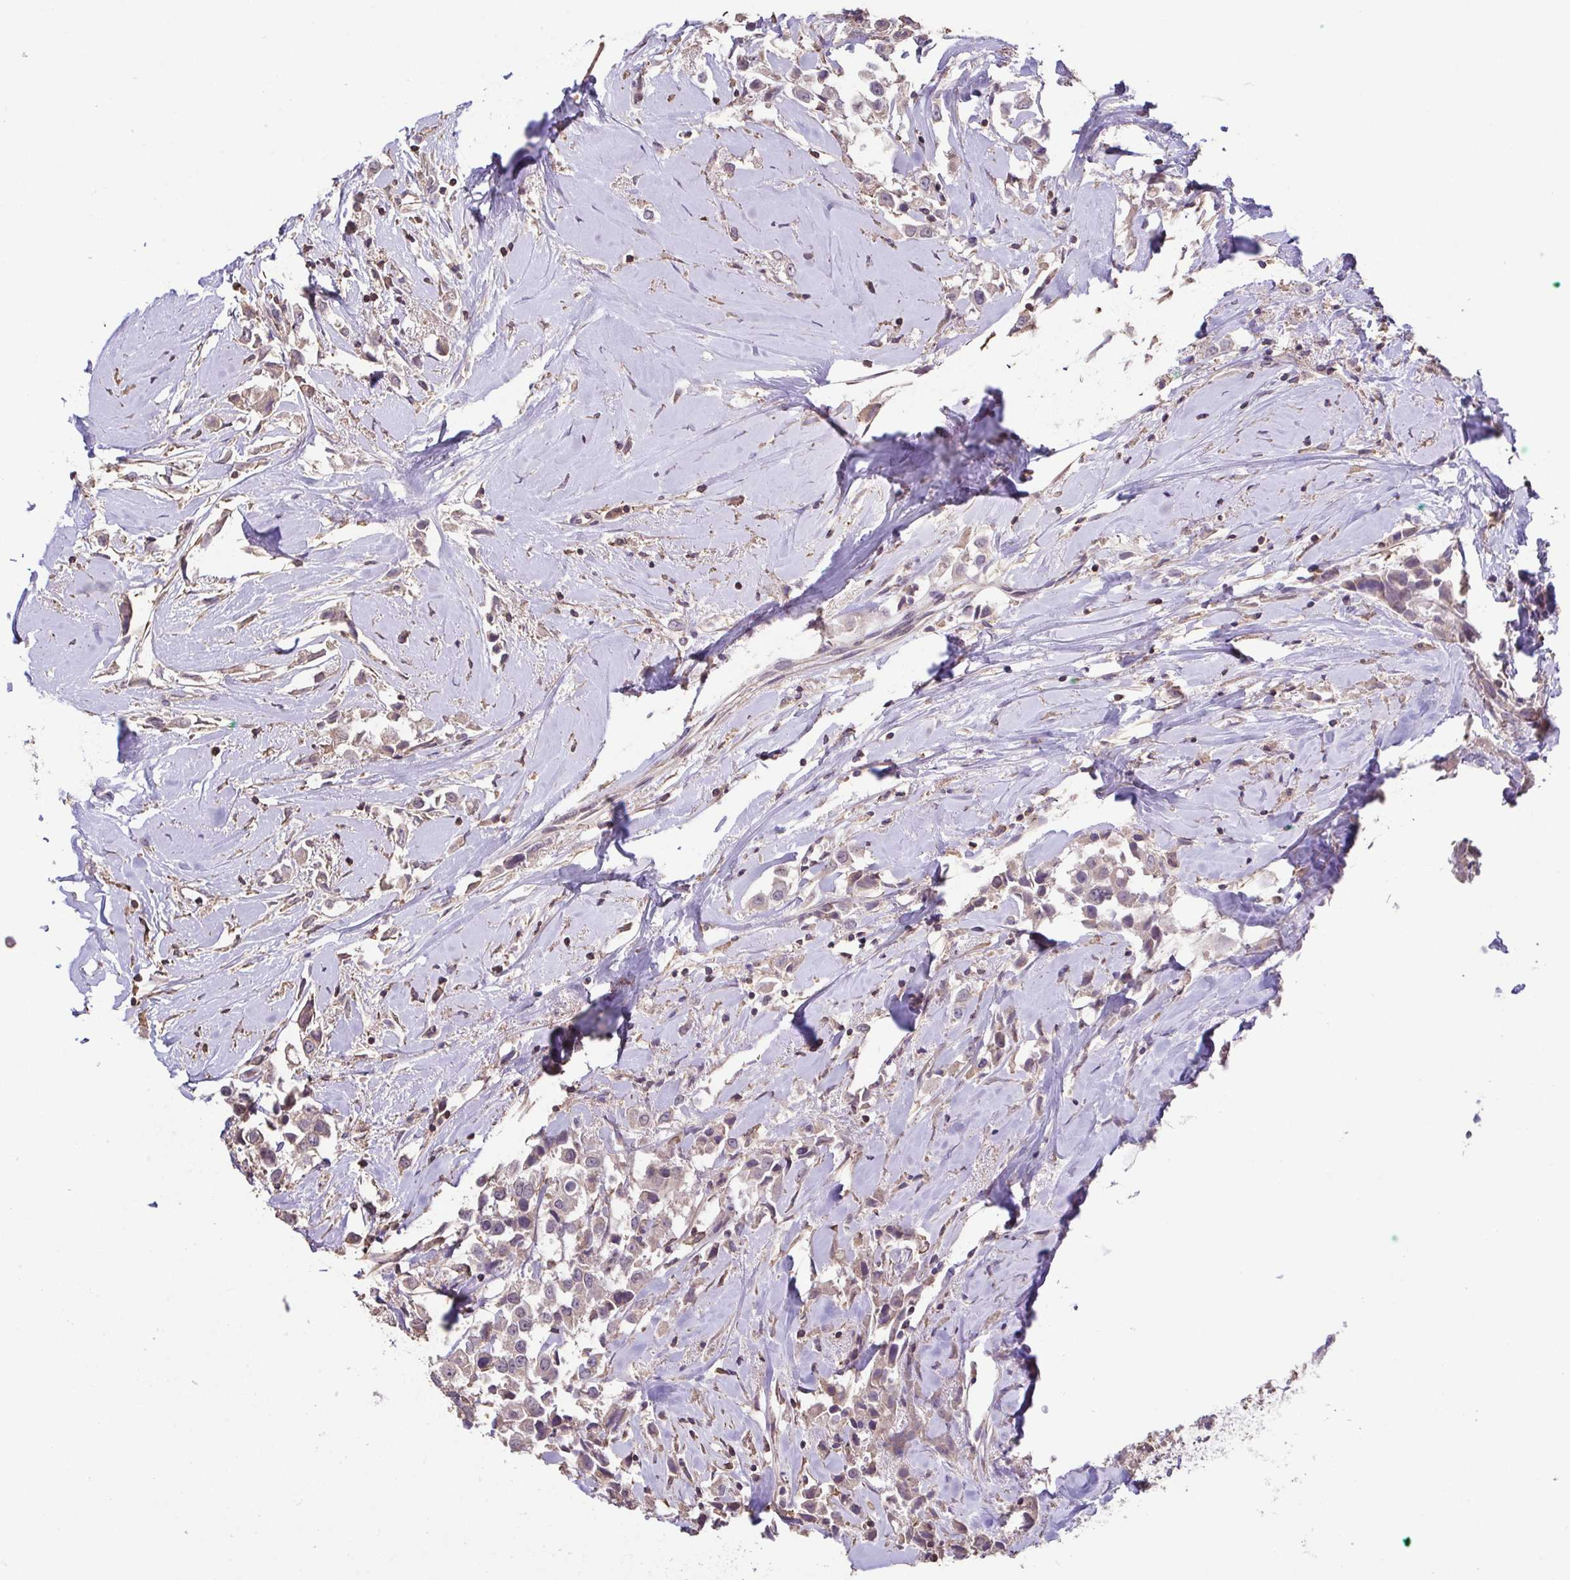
{"staining": {"intensity": "weak", "quantity": "<25%", "location": "cytoplasmic/membranous"}, "tissue": "breast cancer", "cell_type": "Tumor cells", "image_type": "cancer", "snomed": [{"axis": "morphology", "description": "Duct carcinoma"}, {"axis": "topography", "description": "Breast"}], "caption": "This is an immunohistochemistry (IHC) histopathology image of breast cancer (infiltrating ductal carcinoma). There is no expression in tumor cells.", "gene": "ACTRT2", "patient": {"sex": "female", "age": 61}}